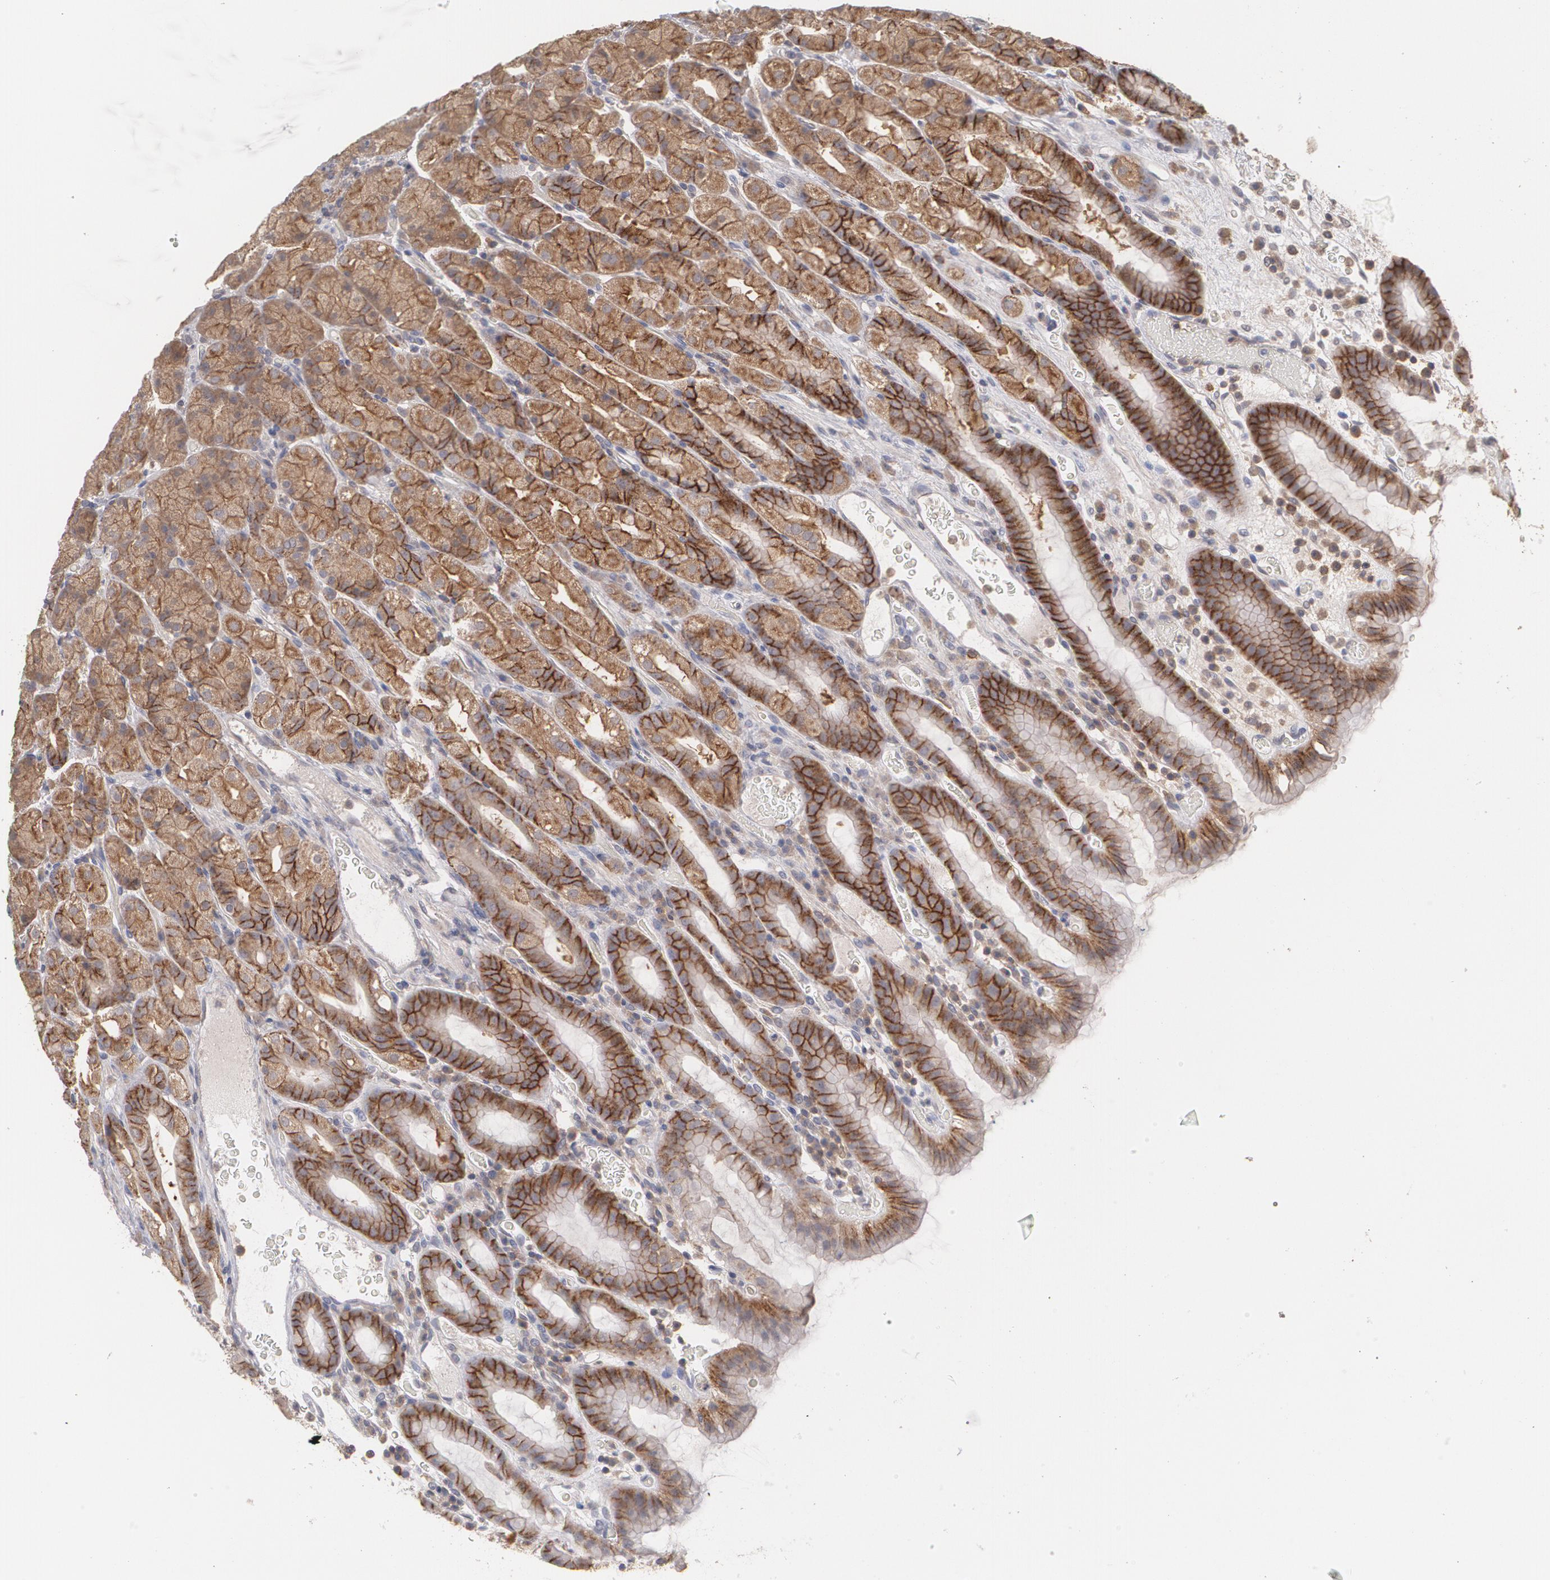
{"staining": {"intensity": "moderate", "quantity": ">75%", "location": "cytoplasmic/membranous"}, "tissue": "stomach", "cell_type": "Glandular cells", "image_type": "normal", "snomed": [{"axis": "morphology", "description": "Normal tissue, NOS"}, {"axis": "topography", "description": "Stomach, upper"}], "caption": "Glandular cells show moderate cytoplasmic/membranous positivity in approximately >75% of cells in unremarkable stomach.", "gene": "ARF6", "patient": {"sex": "male", "age": 68}}